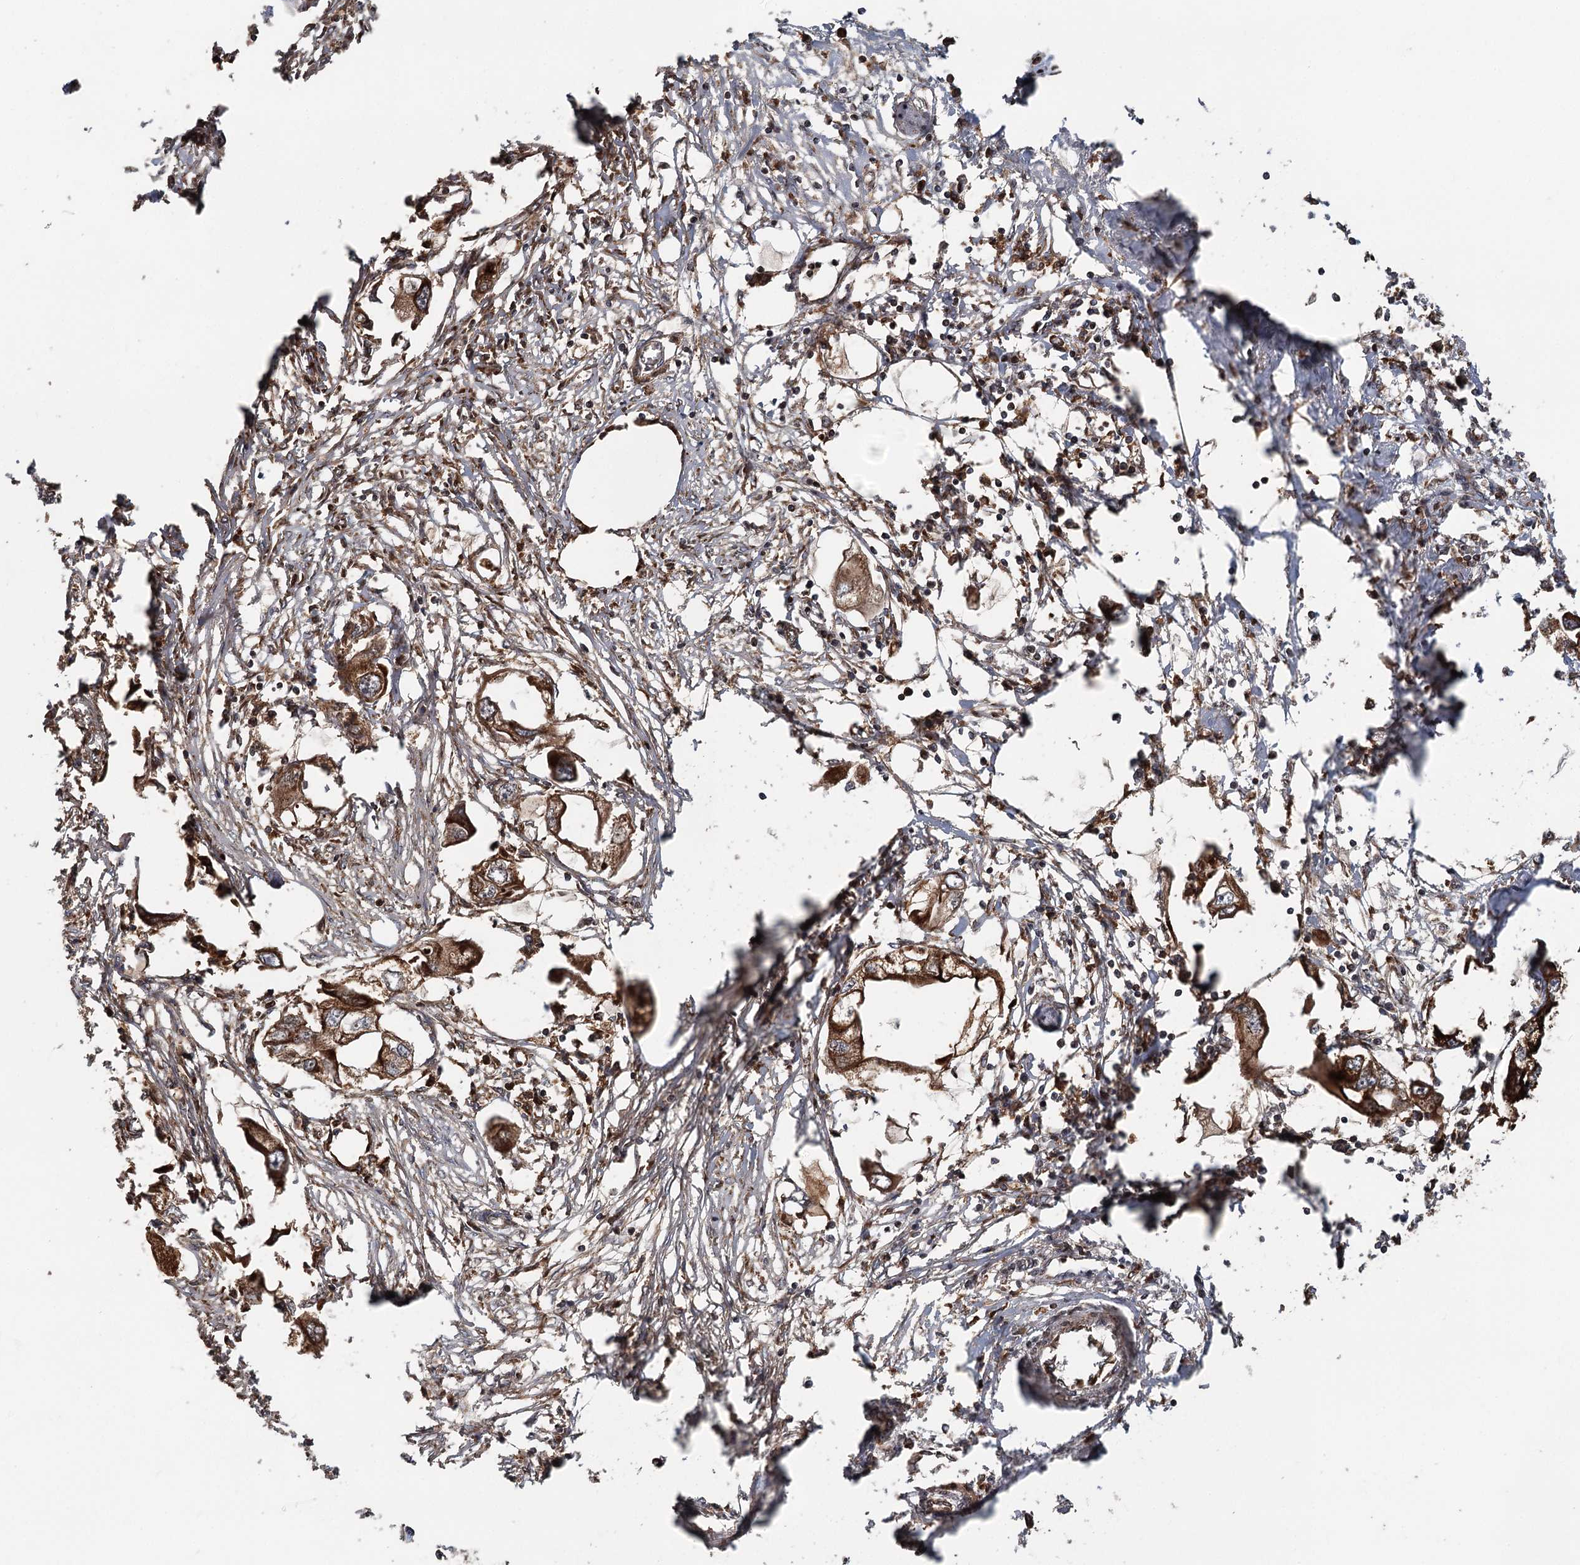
{"staining": {"intensity": "strong", "quantity": ">75%", "location": "cytoplasmic/membranous"}, "tissue": "endometrial cancer", "cell_type": "Tumor cells", "image_type": "cancer", "snomed": [{"axis": "morphology", "description": "Adenocarcinoma, NOS"}, {"axis": "morphology", "description": "Adenocarcinoma, metastatic, NOS"}, {"axis": "topography", "description": "Adipose tissue"}, {"axis": "topography", "description": "Endometrium"}], "caption": "The histopathology image displays a brown stain indicating the presence of a protein in the cytoplasmic/membranous of tumor cells in endometrial metastatic adenocarcinoma.", "gene": "RNF111", "patient": {"sex": "female", "age": 67}}